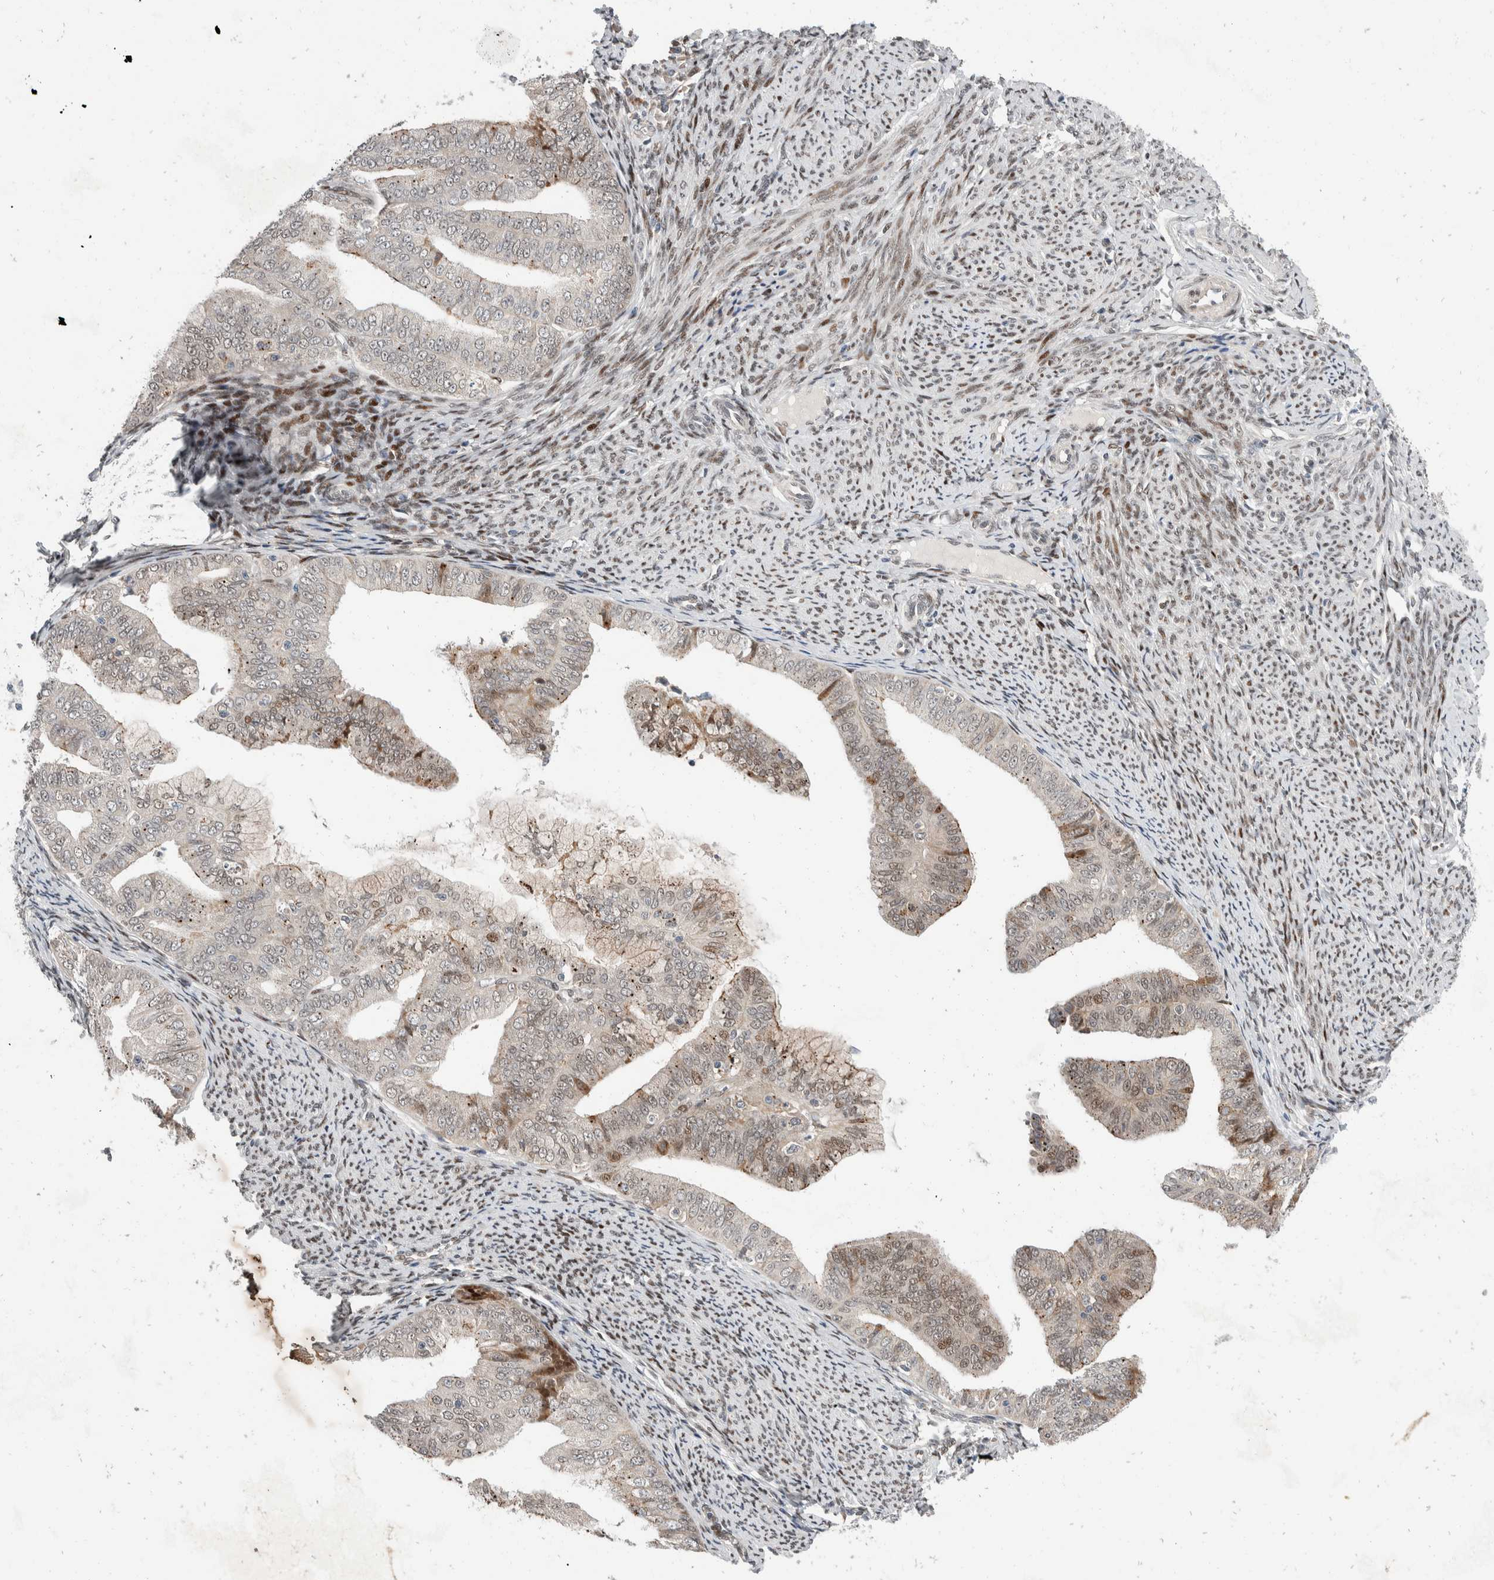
{"staining": {"intensity": "weak", "quantity": "25%-75%", "location": "cytoplasmic/membranous,nuclear"}, "tissue": "endometrial cancer", "cell_type": "Tumor cells", "image_type": "cancer", "snomed": [{"axis": "morphology", "description": "Adenocarcinoma, NOS"}, {"axis": "topography", "description": "Endometrium"}], "caption": "Immunohistochemistry micrograph of endometrial cancer stained for a protein (brown), which reveals low levels of weak cytoplasmic/membranous and nuclear positivity in about 25%-75% of tumor cells.", "gene": "ZNF703", "patient": {"sex": "female", "age": 63}}